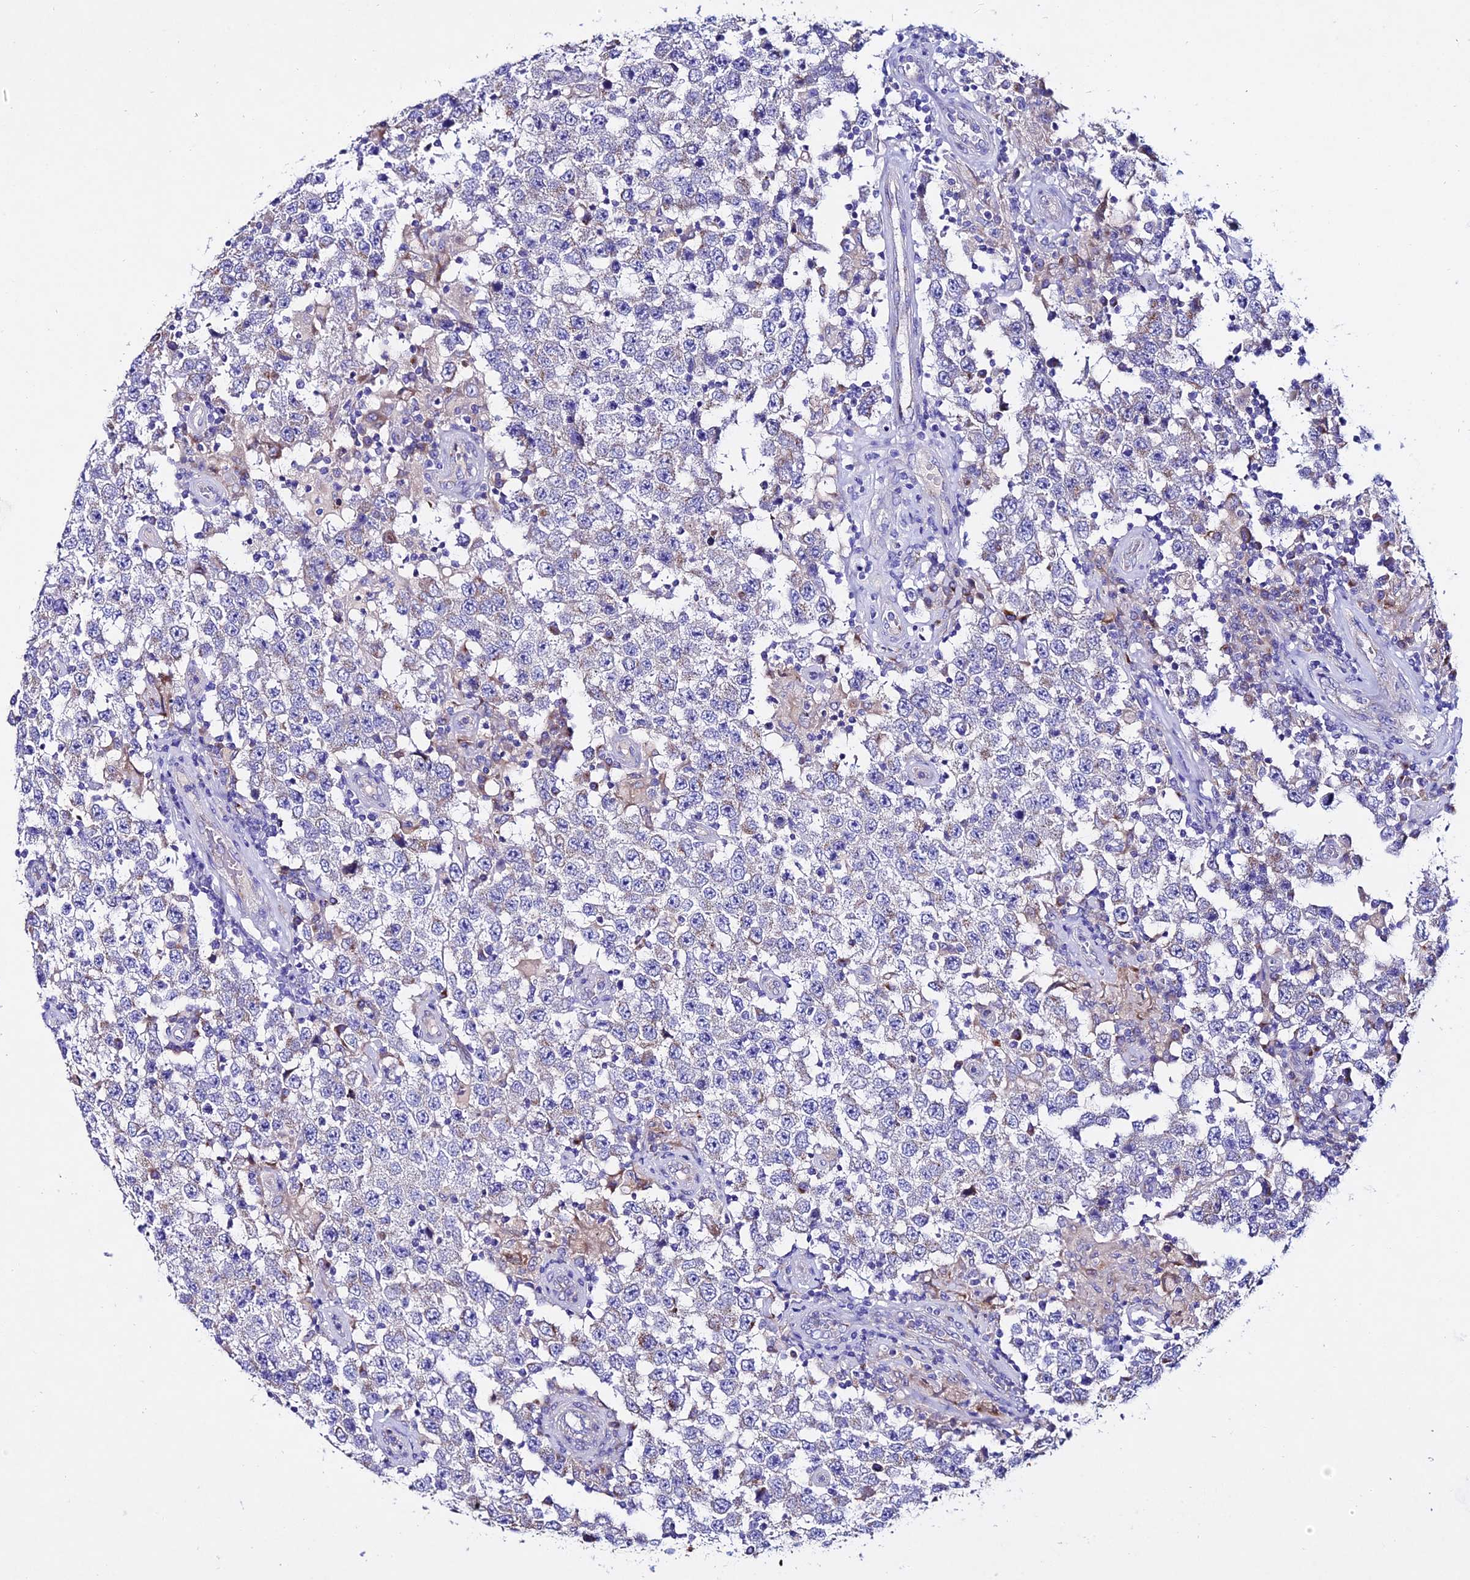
{"staining": {"intensity": "weak", "quantity": "<25%", "location": "cytoplasmic/membranous"}, "tissue": "testis cancer", "cell_type": "Tumor cells", "image_type": "cancer", "snomed": [{"axis": "morphology", "description": "Normal tissue, NOS"}, {"axis": "morphology", "description": "Urothelial carcinoma, High grade"}, {"axis": "morphology", "description": "Seminoma, NOS"}, {"axis": "morphology", "description": "Carcinoma, Embryonal, NOS"}, {"axis": "topography", "description": "Urinary bladder"}, {"axis": "topography", "description": "Testis"}], "caption": "Testis cancer (urothelial carcinoma (high-grade)) stained for a protein using IHC shows no expression tumor cells.", "gene": "OR51Q1", "patient": {"sex": "male", "age": 41}}